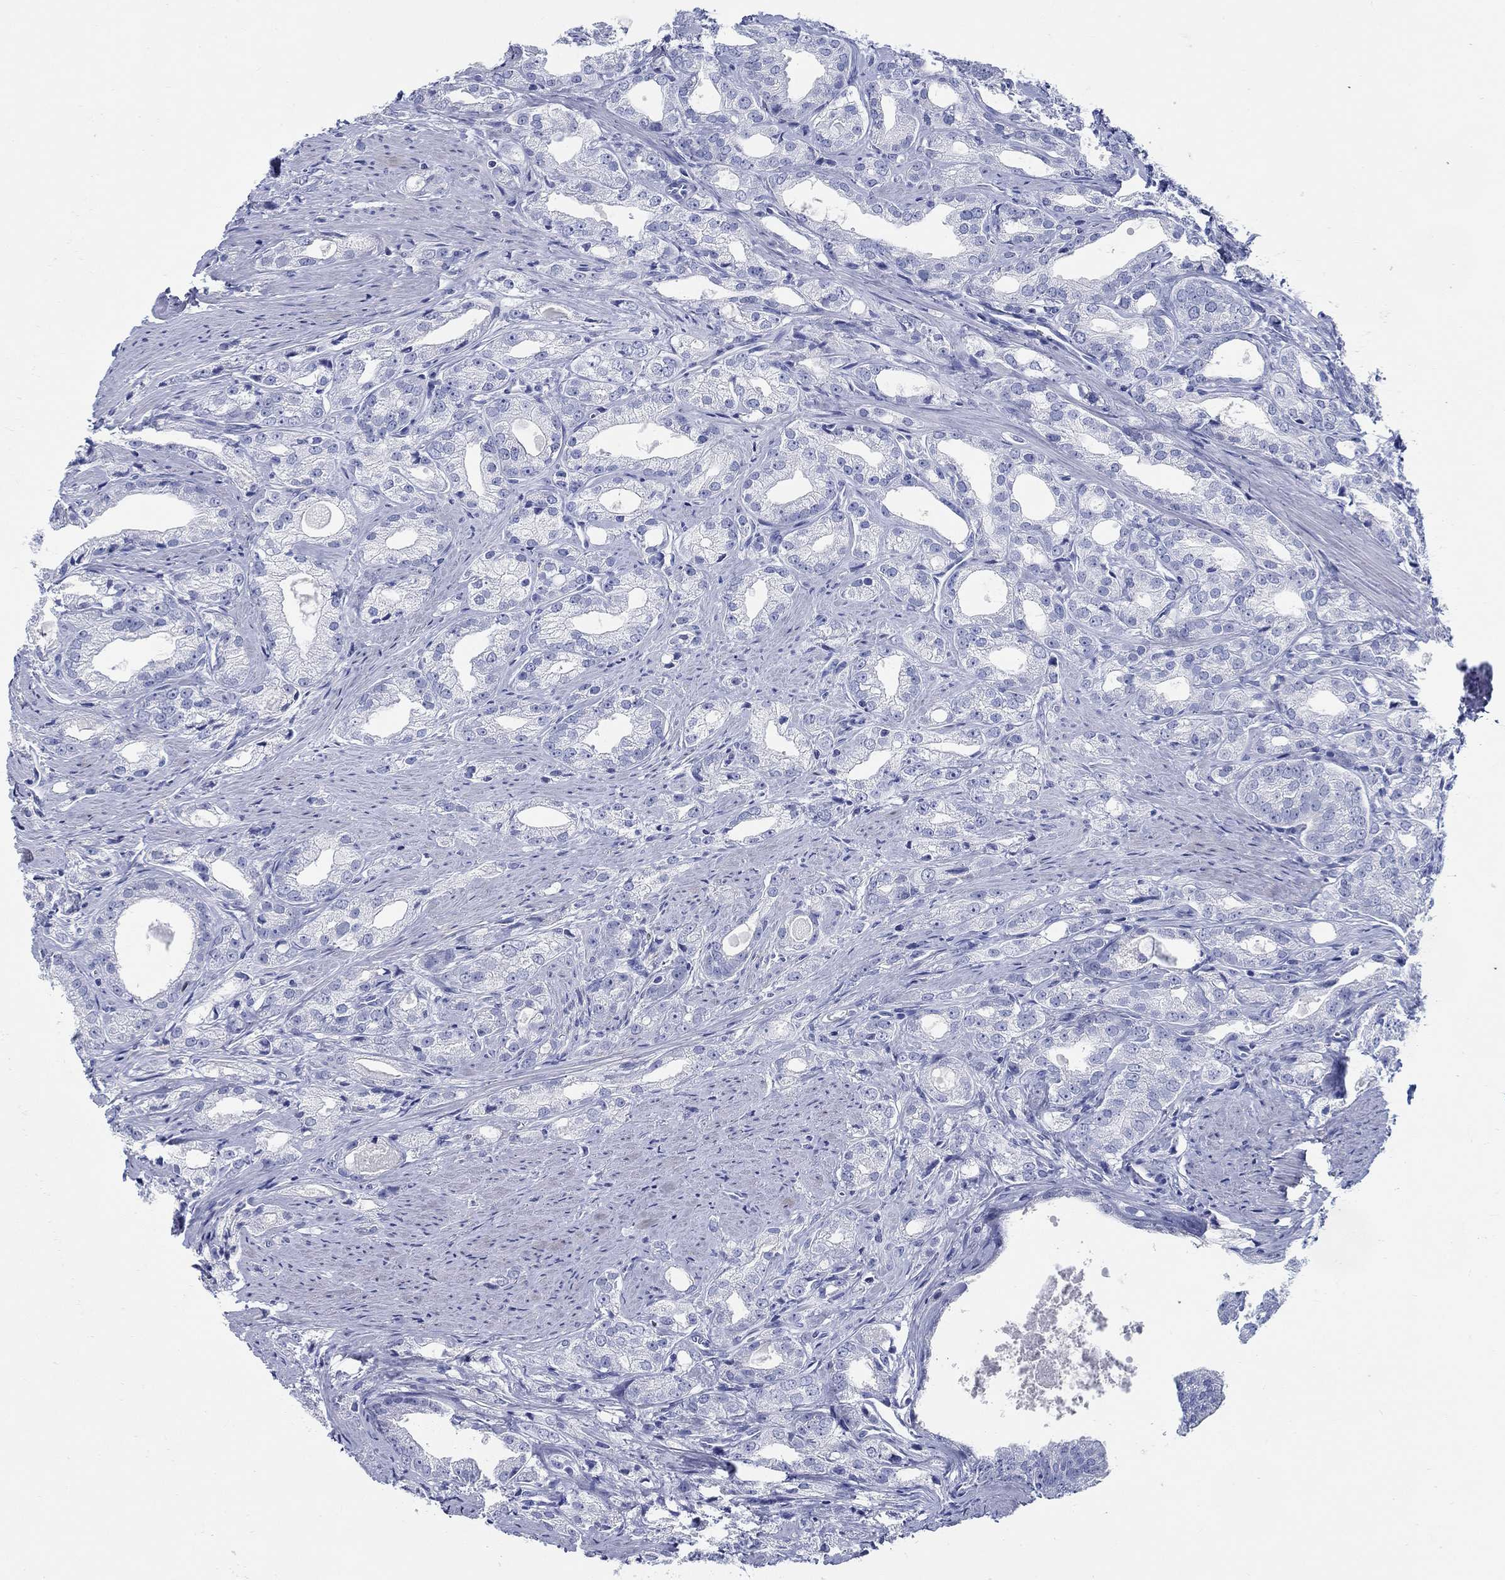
{"staining": {"intensity": "negative", "quantity": "none", "location": "none"}, "tissue": "prostate cancer", "cell_type": "Tumor cells", "image_type": "cancer", "snomed": [{"axis": "morphology", "description": "Adenocarcinoma, NOS"}, {"axis": "morphology", "description": "Adenocarcinoma, High grade"}, {"axis": "topography", "description": "Prostate"}], "caption": "Immunohistochemical staining of adenocarcinoma (prostate) reveals no significant staining in tumor cells.", "gene": "FBXO2", "patient": {"sex": "male", "age": 70}}